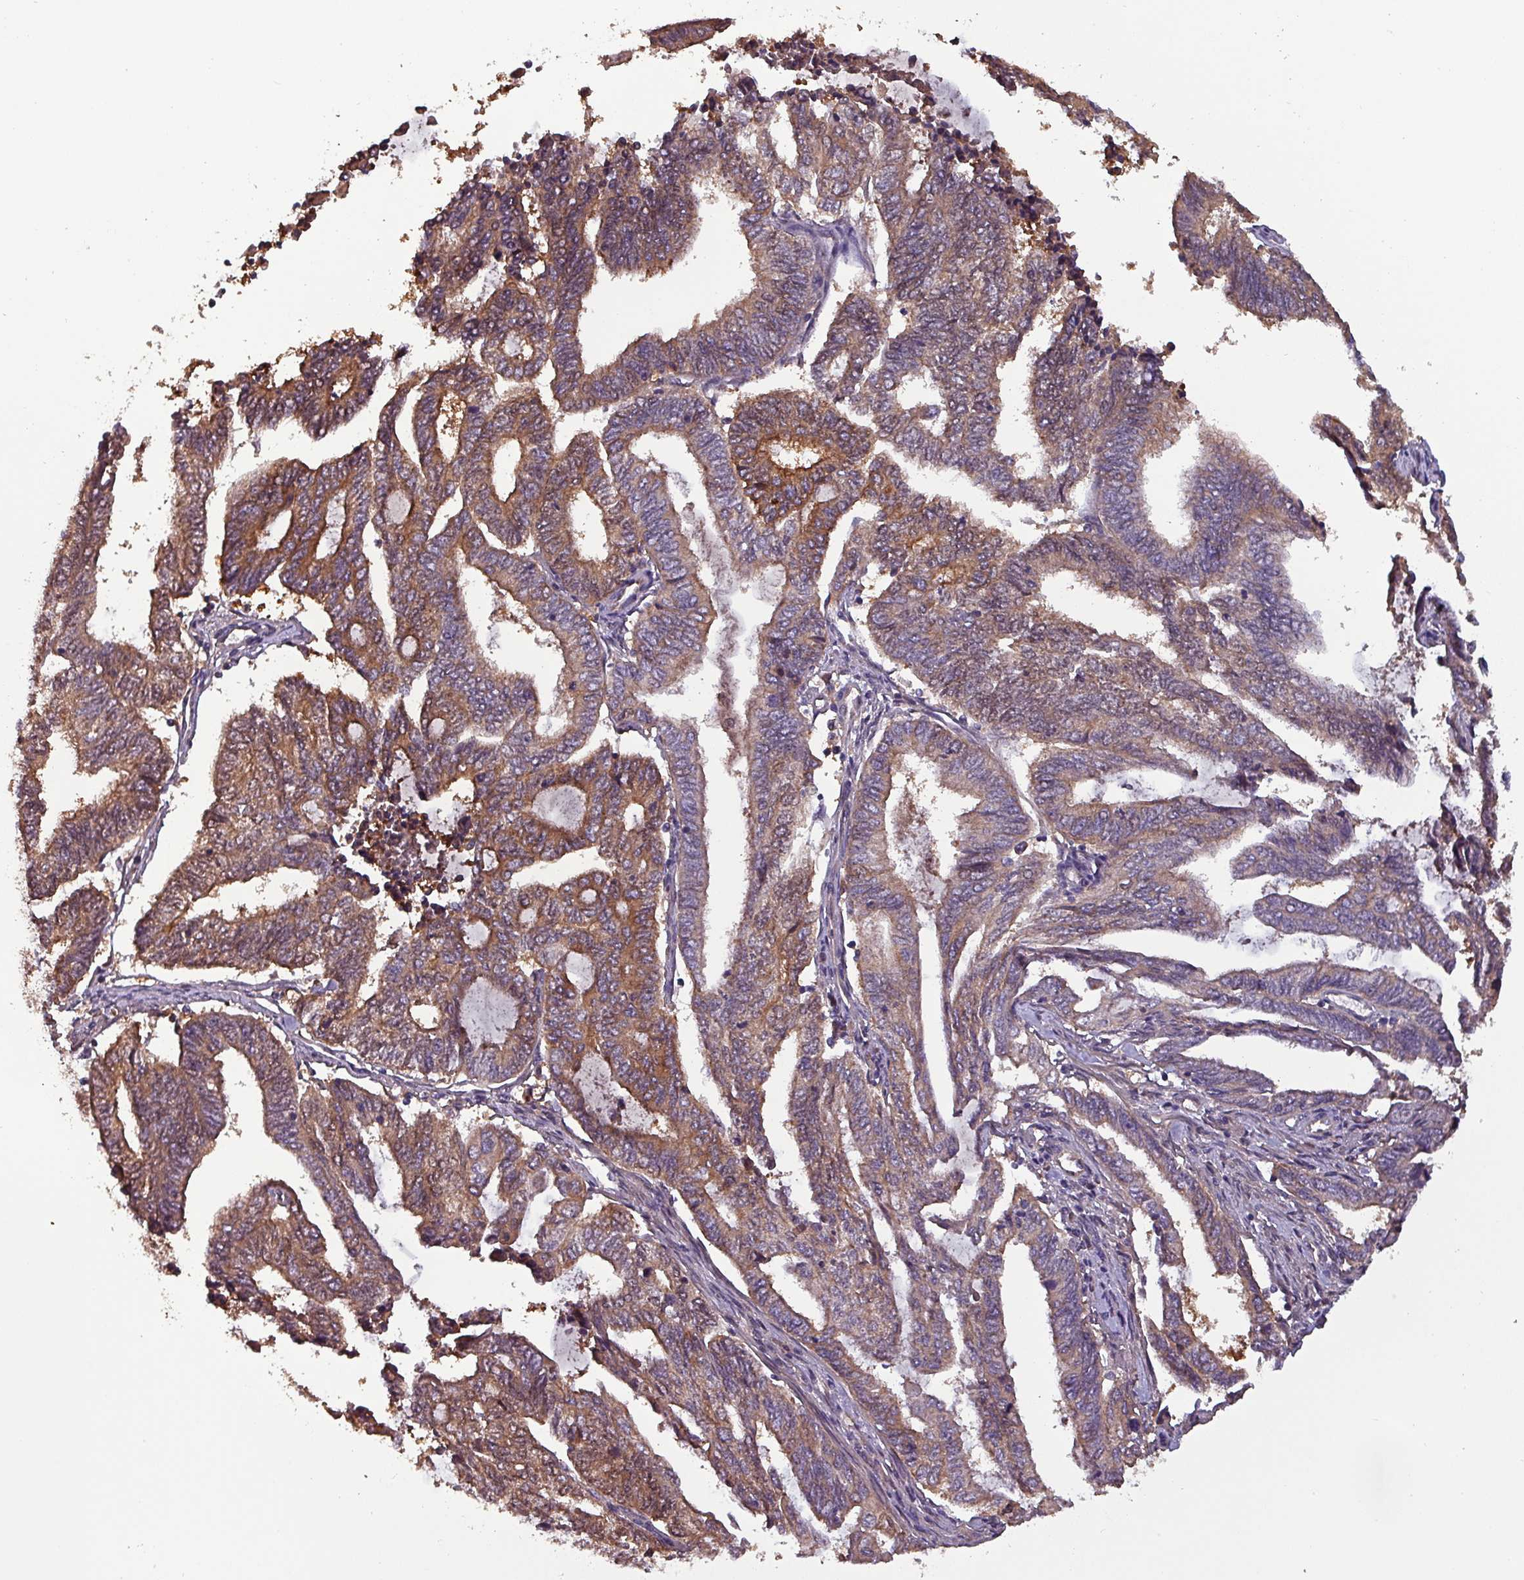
{"staining": {"intensity": "moderate", "quantity": ">75%", "location": "cytoplasmic/membranous"}, "tissue": "endometrial cancer", "cell_type": "Tumor cells", "image_type": "cancer", "snomed": [{"axis": "morphology", "description": "Adenocarcinoma, NOS"}, {"axis": "topography", "description": "Uterus"}, {"axis": "topography", "description": "Endometrium"}], "caption": "A brown stain labels moderate cytoplasmic/membranous staining of a protein in human endometrial adenocarcinoma tumor cells. (Stains: DAB (3,3'-diaminobenzidine) in brown, nuclei in blue, Microscopy: brightfield microscopy at high magnification).", "gene": "PAFAH1B2", "patient": {"sex": "female", "age": 70}}